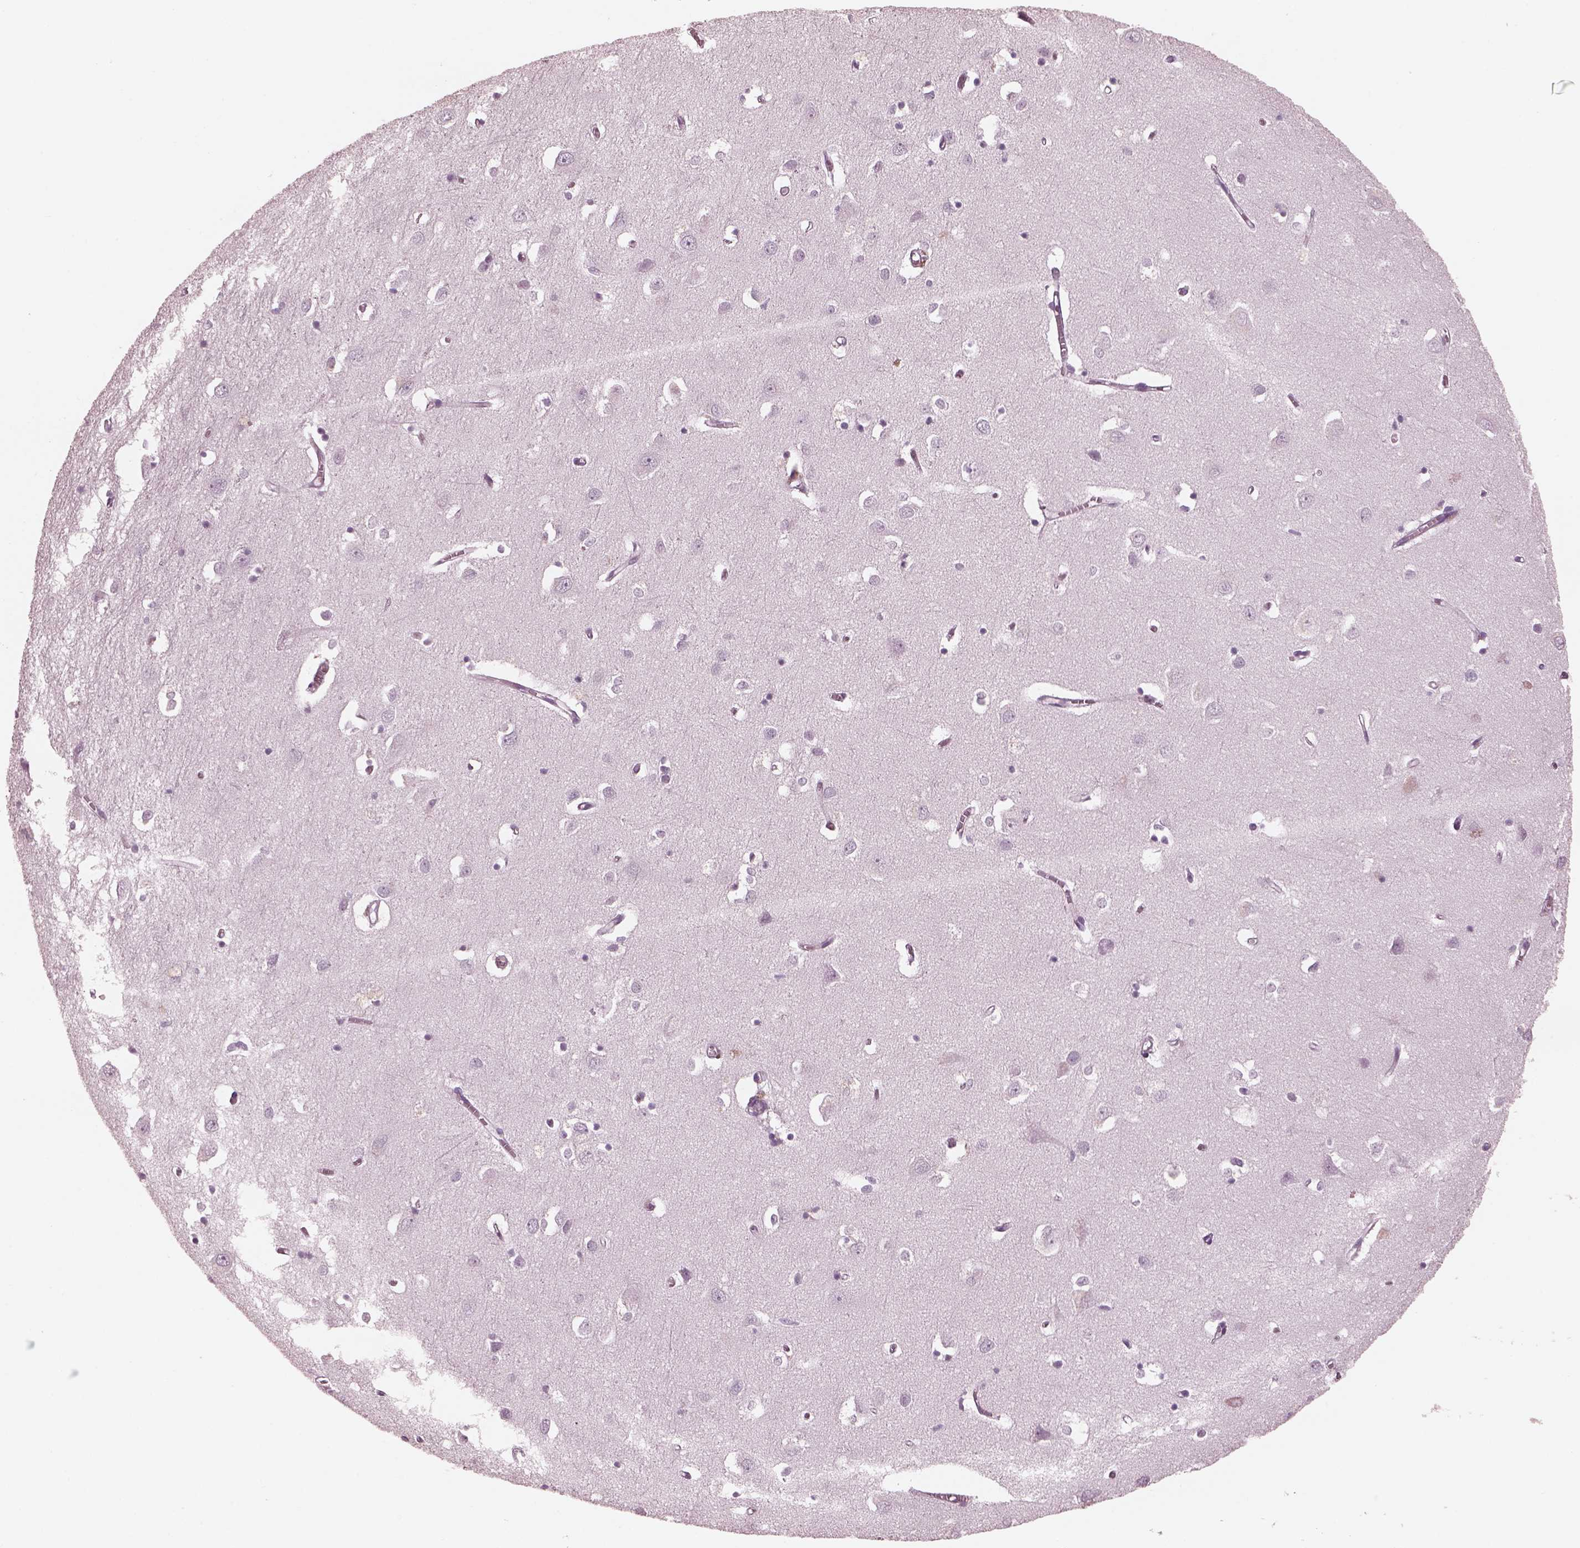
{"staining": {"intensity": "negative", "quantity": "none", "location": "none"}, "tissue": "cerebral cortex", "cell_type": "Endothelial cells", "image_type": "normal", "snomed": [{"axis": "morphology", "description": "Normal tissue, NOS"}, {"axis": "topography", "description": "Cerebral cortex"}], "caption": "Immunohistochemistry (IHC) of benign human cerebral cortex demonstrates no expression in endothelial cells. Brightfield microscopy of immunohistochemistry (IHC) stained with DAB (3,3'-diaminobenzidine) (brown) and hematoxylin (blue), captured at high magnification.", "gene": "C2orf81", "patient": {"sex": "male", "age": 70}}